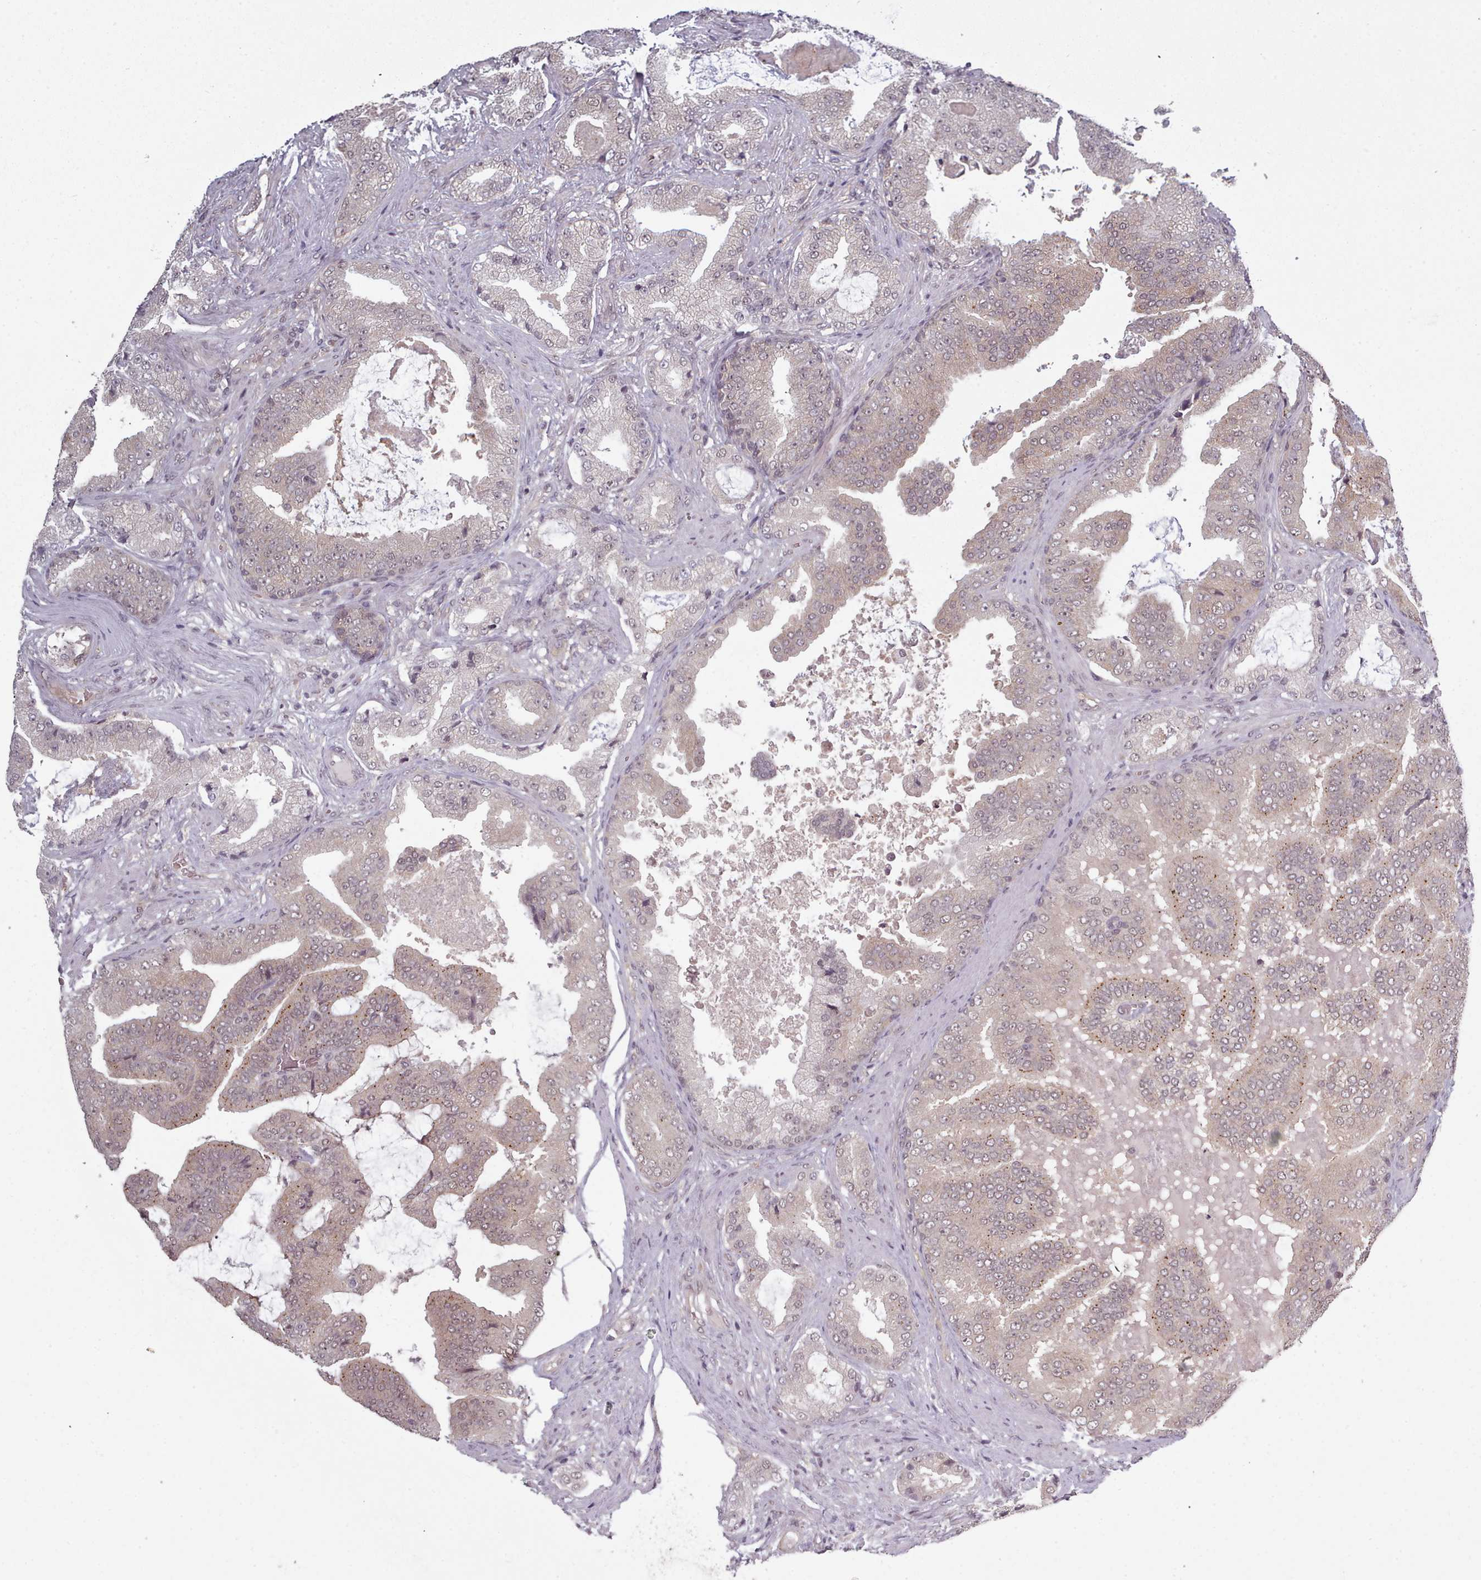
{"staining": {"intensity": "weak", "quantity": "<25%", "location": "cytoplasmic/membranous,nuclear"}, "tissue": "prostate cancer", "cell_type": "Tumor cells", "image_type": "cancer", "snomed": [{"axis": "morphology", "description": "Adenocarcinoma, High grade"}, {"axis": "topography", "description": "Prostate"}], "caption": "Prostate high-grade adenocarcinoma was stained to show a protein in brown. There is no significant expression in tumor cells. (DAB IHC with hematoxylin counter stain).", "gene": "DHX8", "patient": {"sex": "male", "age": 68}}